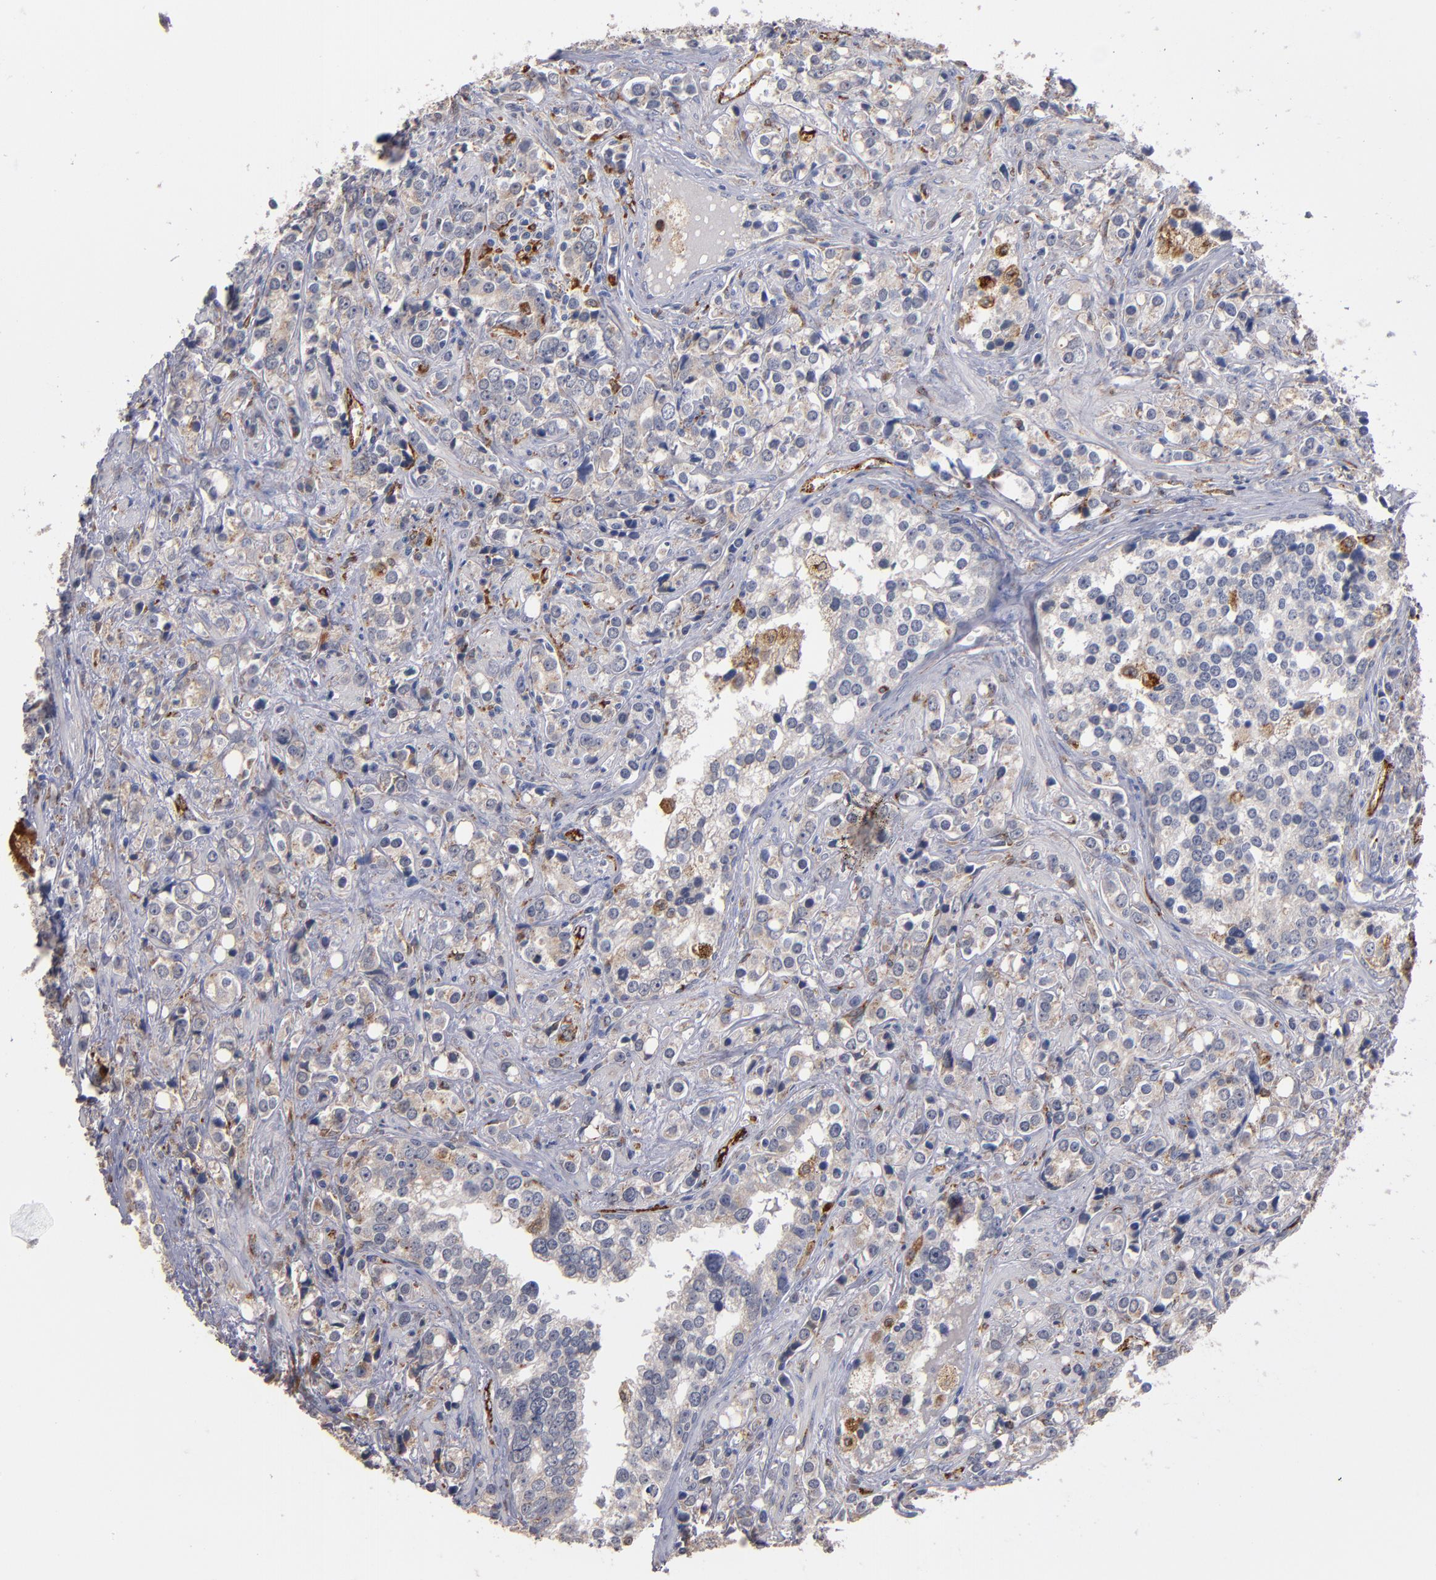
{"staining": {"intensity": "weak", "quantity": "25%-75%", "location": "cytoplasmic/membranous"}, "tissue": "prostate cancer", "cell_type": "Tumor cells", "image_type": "cancer", "snomed": [{"axis": "morphology", "description": "Adenocarcinoma, High grade"}, {"axis": "topography", "description": "Prostate"}], "caption": "A high-resolution image shows immunohistochemistry (IHC) staining of prostate cancer, which exhibits weak cytoplasmic/membranous expression in approximately 25%-75% of tumor cells.", "gene": "SELP", "patient": {"sex": "male", "age": 71}}